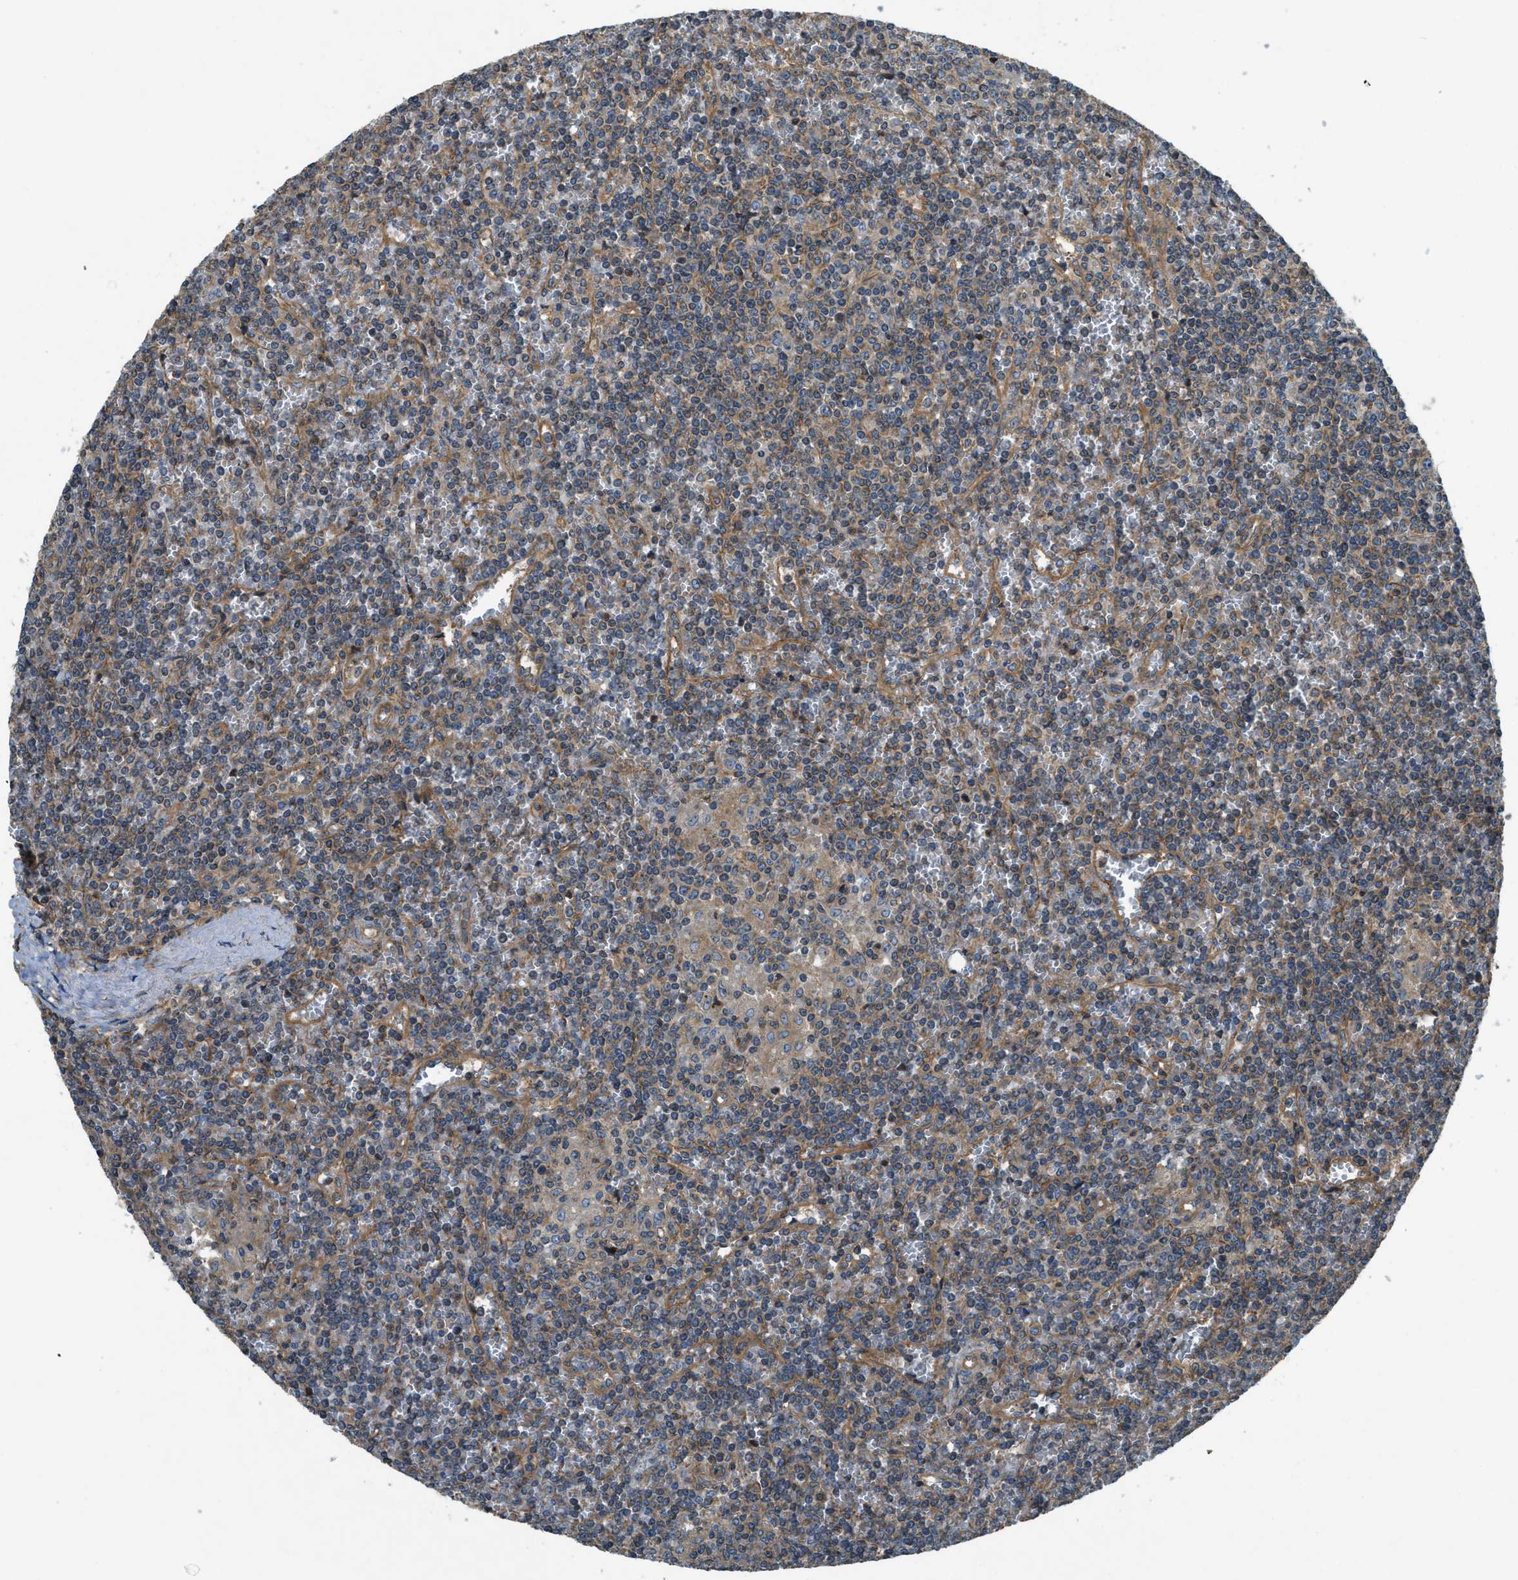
{"staining": {"intensity": "moderate", "quantity": "<25%", "location": "cytoplasmic/membranous"}, "tissue": "lymphoma", "cell_type": "Tumor cells", "image_type": "cancer", "snomed": [{"axis": "morphology", "description": "Malignant lymphoma, non-Hodgkin's type, Low grade"}, {"axis": "topography", "description": "Spleen"}], "caption": "This histopathology image shows IHC staining of human malignant lymphoma, non-Hodgkin's type (low-grade), with low moderate cytoplasmic/membranous positivity in approximately <25% of tumor cells.", "gene": "VEZT", "patient": {"sex": "female", "age": 19}}